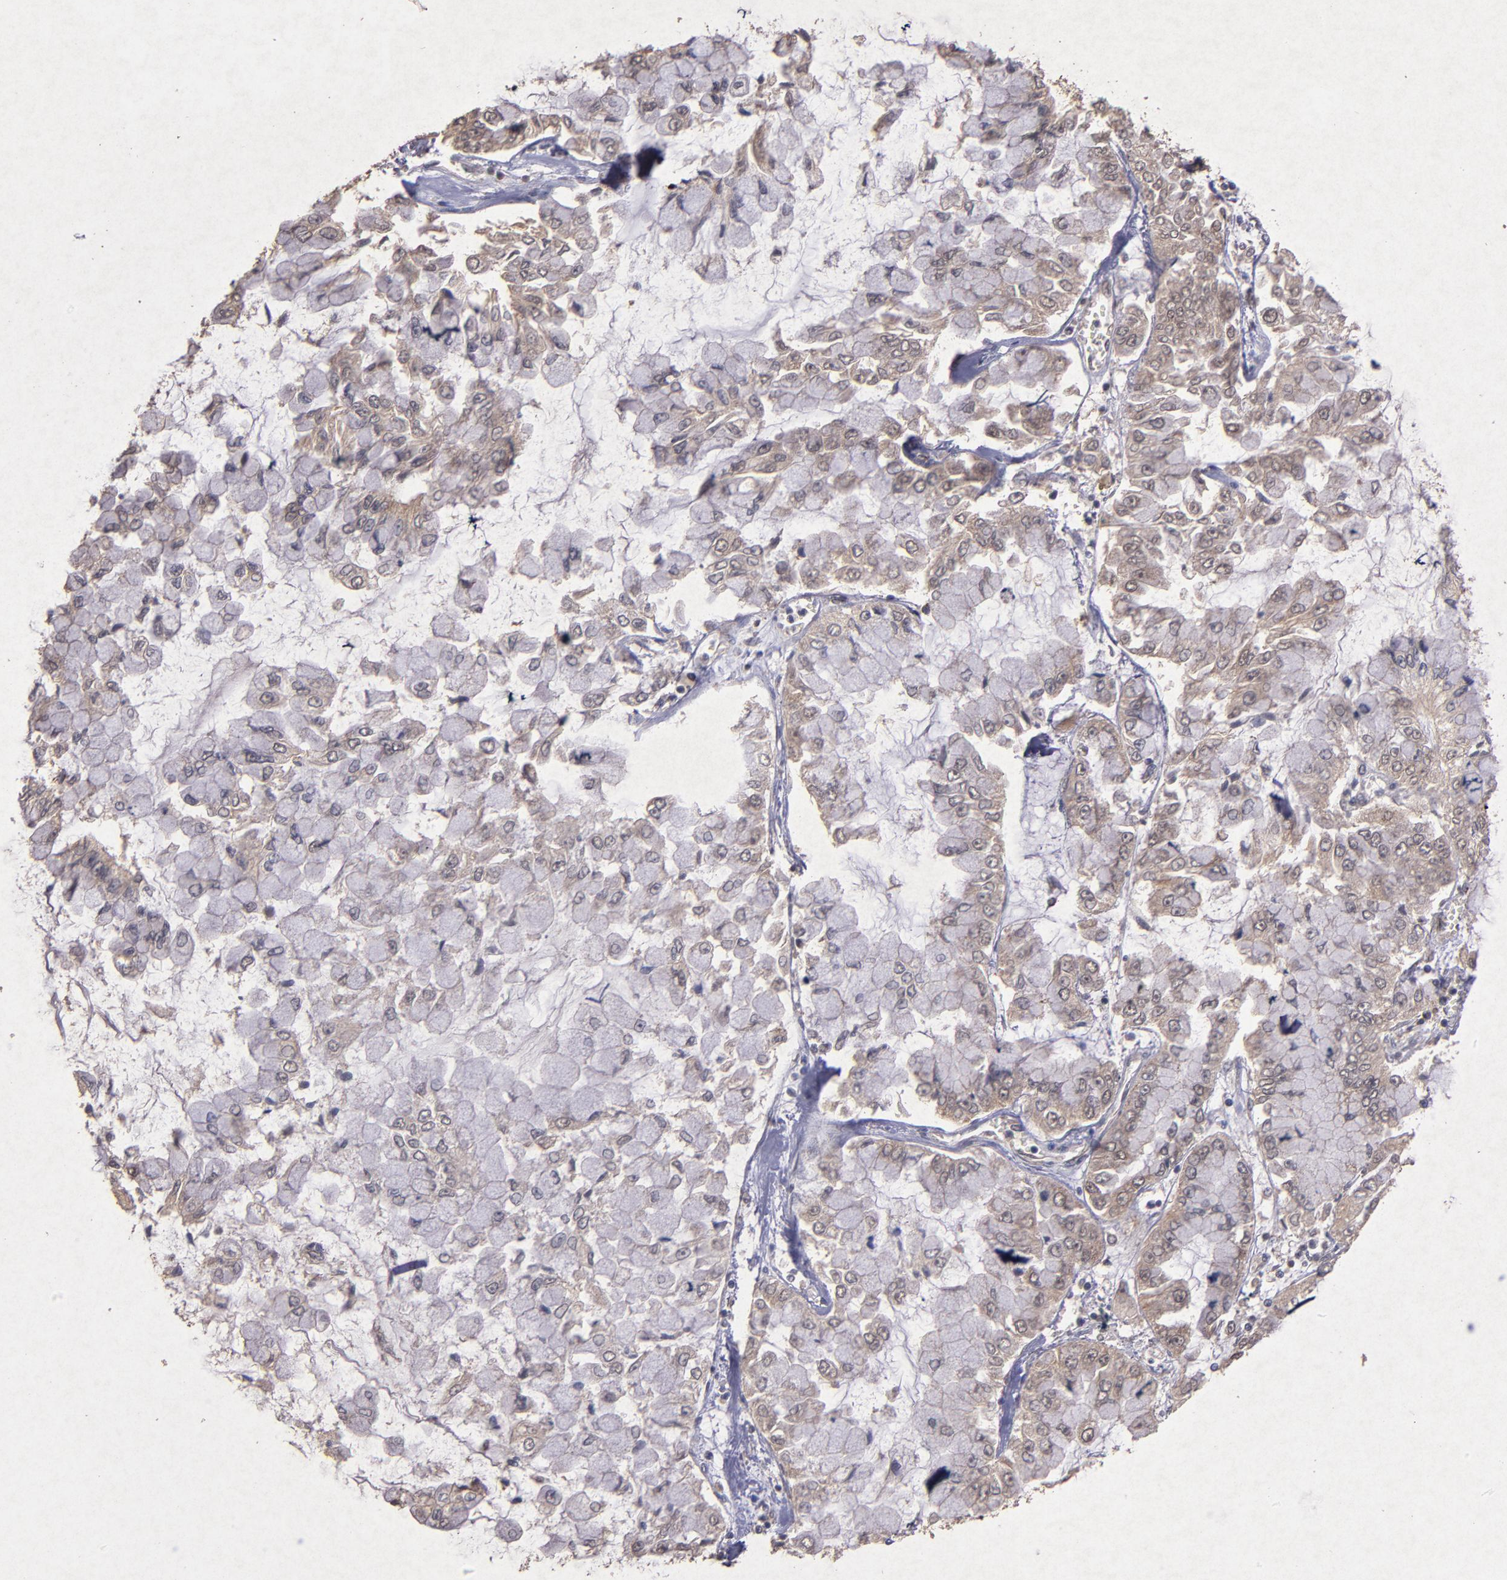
{"staining": {"intensity": "weak", "quantity": "25%-75%", "location": "cytoplasmic/membranous"}, "tissue": "liver cancer", "cell_type": "Tumor cells", "image_type": "cancer", "snomed": [{"axis": "morphology", "description": "Cholangiocarcinoma"}, {"axis": "topography", "description": "Liver"}], "caption": "Immunohistochemical staining of liver cholangiocarcinoma displays low levels of weak cytoplasmic/membranous expression in about 25%-75% of tumor cells.", "gene": "TIMM9", "patient": {"sex": "female", "age": 79}}